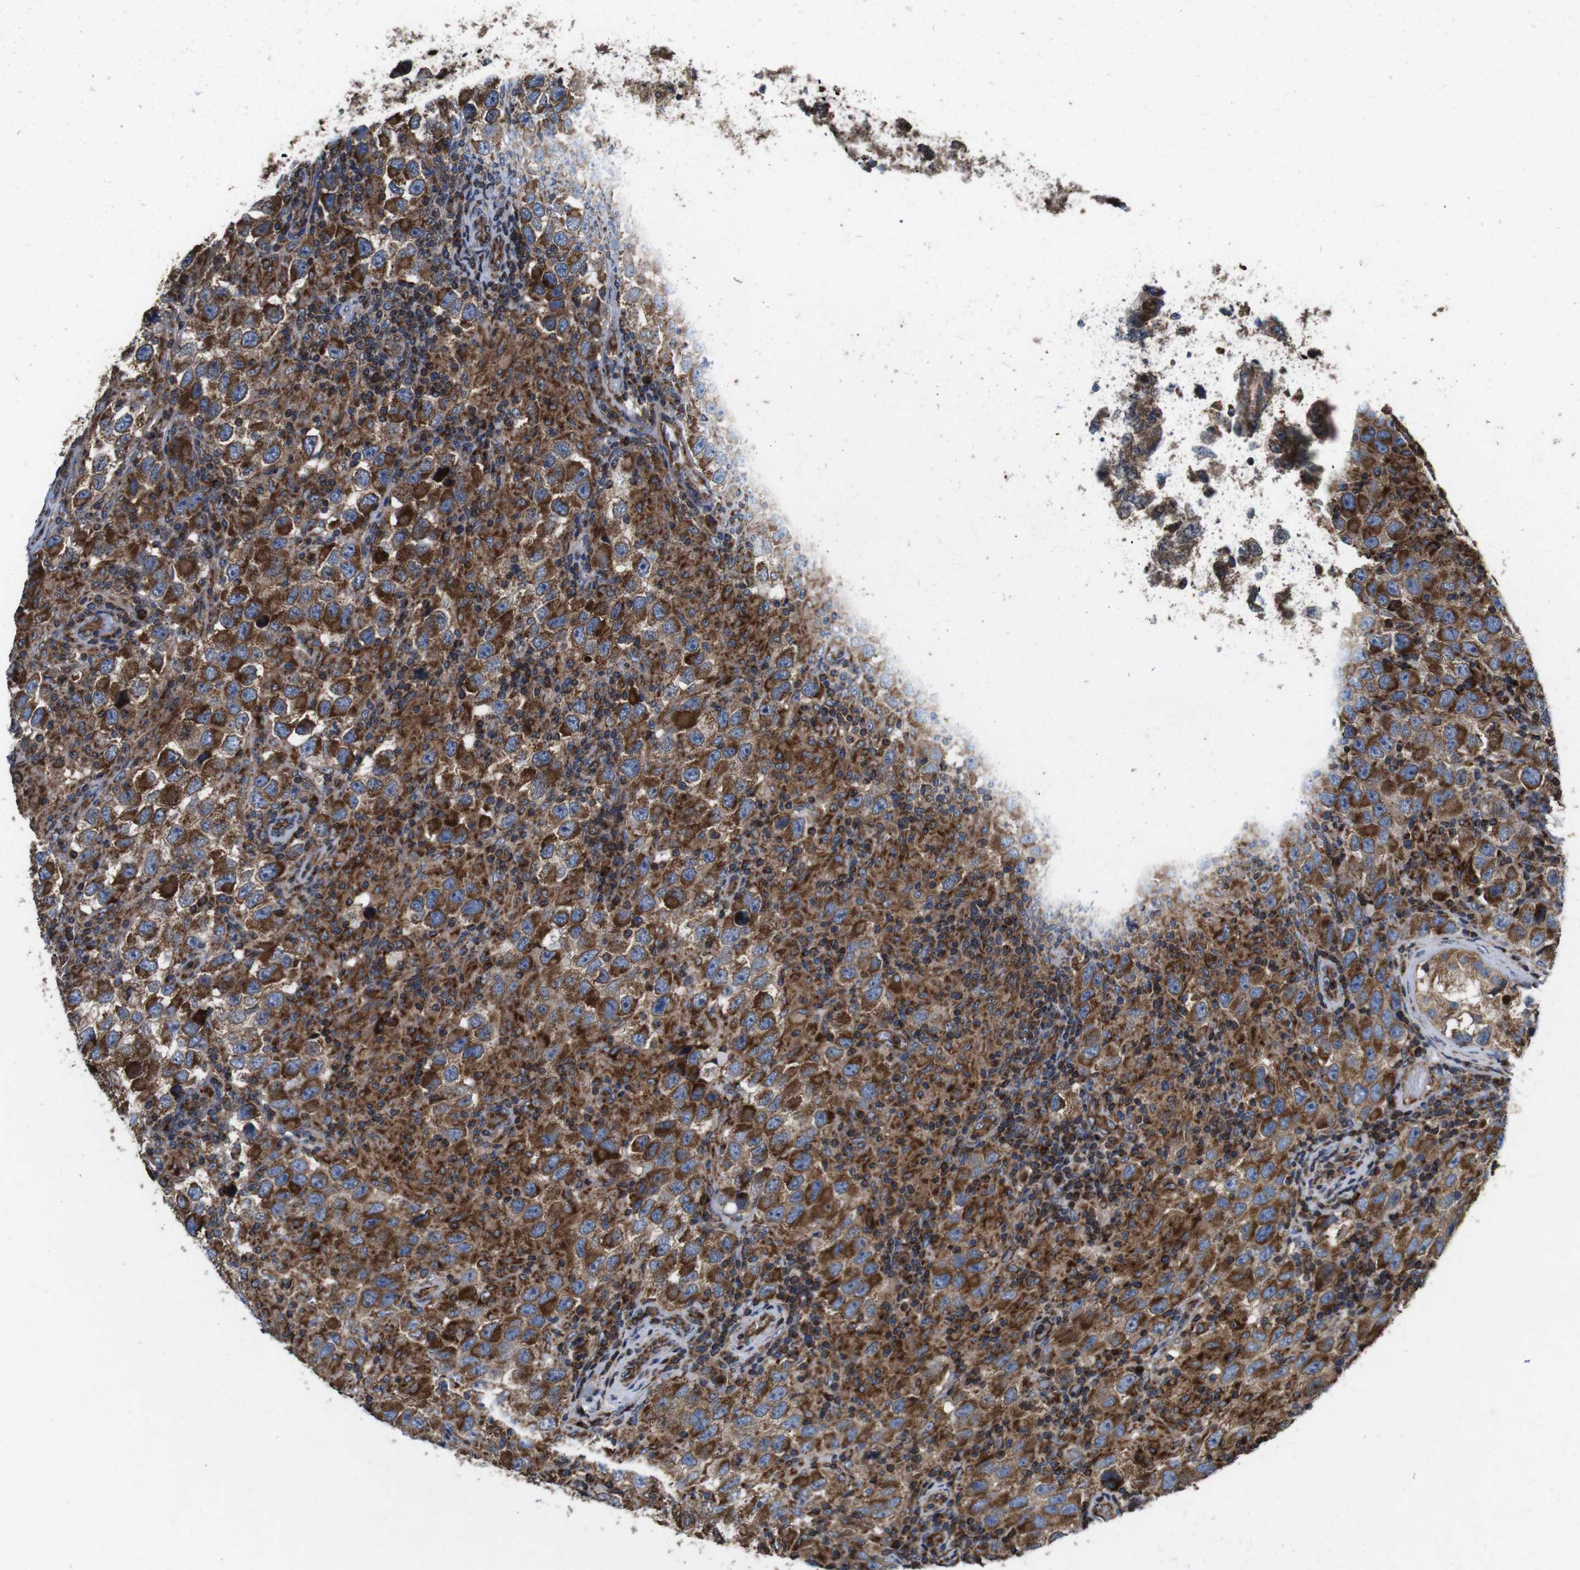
{"staining": {"intensity": "moderate", "quantity": ">75%", "location": "cytoplasmic/membranous"}, "tissue": "testis cancer", "cell_type": "Tumor cells", "image_type": "cancer", "snomed": [{"axis": "morphology", "description": "Carcinoma, Embryonal, NOS"}, {"axis": "topography", "description": "Testis"}], "caption": "Immunohistochemical staining of human embryonal carcinoma (testis) shows medium levels of moderate cytoplasmic/membranous expression in approximately >75% of tumor cells. The protein of interest is shown in brown color, while the nuclei are stained blue.", "gene": "HK1", "patient": {"sex": "male", "age": 21}}